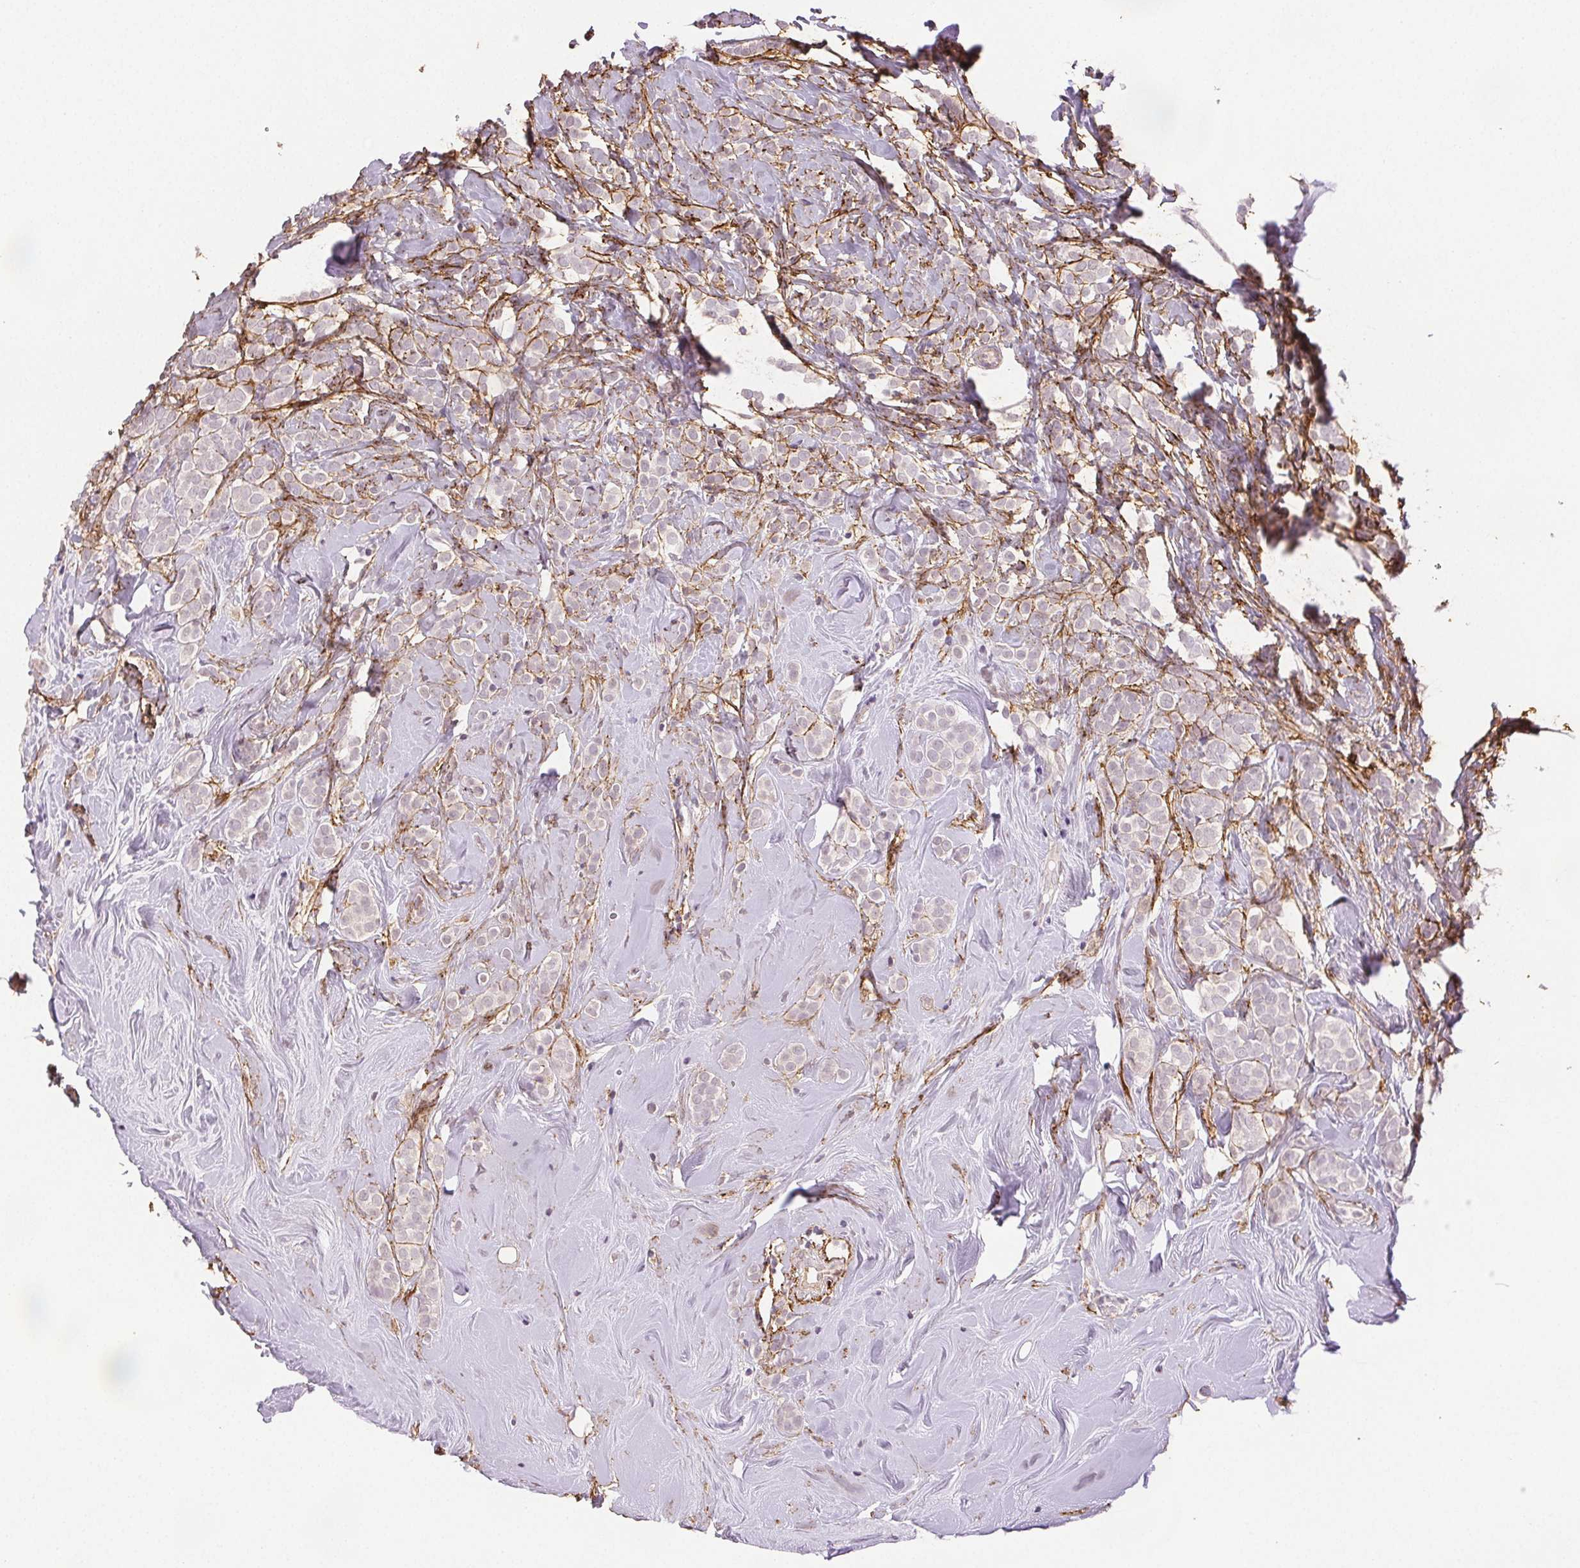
{"staining": {"intensity": "negative", "quantity": "none", "location": "none"}, "tissue": "breast cancer", "cell_type": "Tumor cells", "image_type": "cancer", "snomed": [{"axis": "morphology", "description": "Lobular carcinoma"}, {"axis": "topography", "description": "Breast"}], "caption": "The image exhibits no significant staining in tumor cells of breast cancer (lobular carcinoma). (DAB (3,3'-diaminobenzidine) immunohistochemistry (IHC) visualized using brightfield microscopy, high magnification).", "gene": "FBN1", "patient": {"sex": "female", "age": 49}}